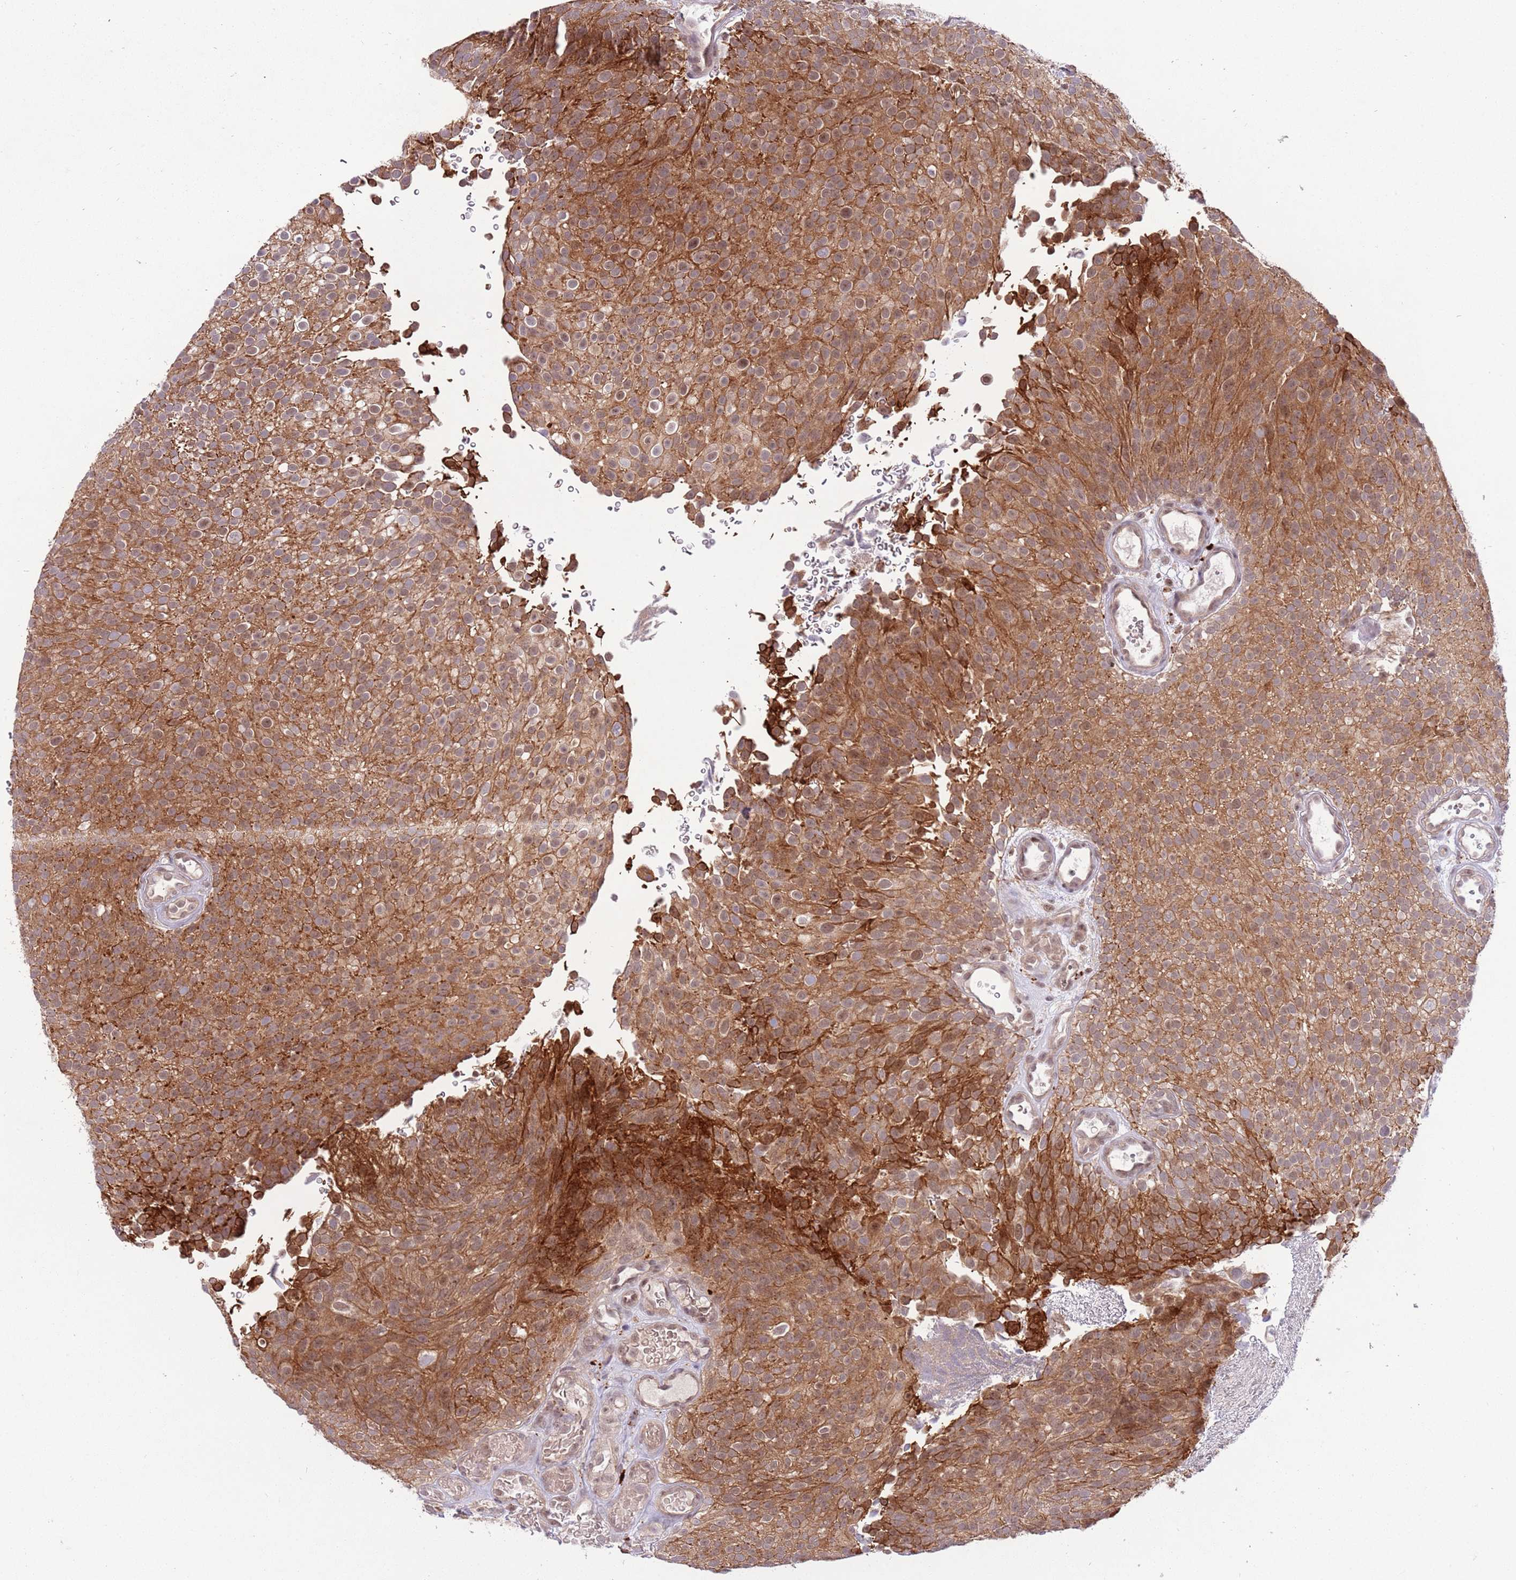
{"staining": {"intensity": "moderate", "quantity": ">75%", "location": "cytoplasmic/membranous"}, "tissue": "urothelial cancer", "cell_type": "Tumor cells", "image_type": "cancer", "snomed": [{"axis": "morphology", "description": "Urothelial carcinoma, Low grade"}, {"axis": "topography", "description": "Urinary bladder"}], "caption": "Immunohistochemistry (IHC) of urothelial cancer exhibits medium levels of moderate cytoplasmic/membranous expression in about >75% of tumor cells. The protein is shown in brown color, while the nuclei are stained blue.", "gene": "TRIM27", "patient": {"sex": "male", "age": 78}}